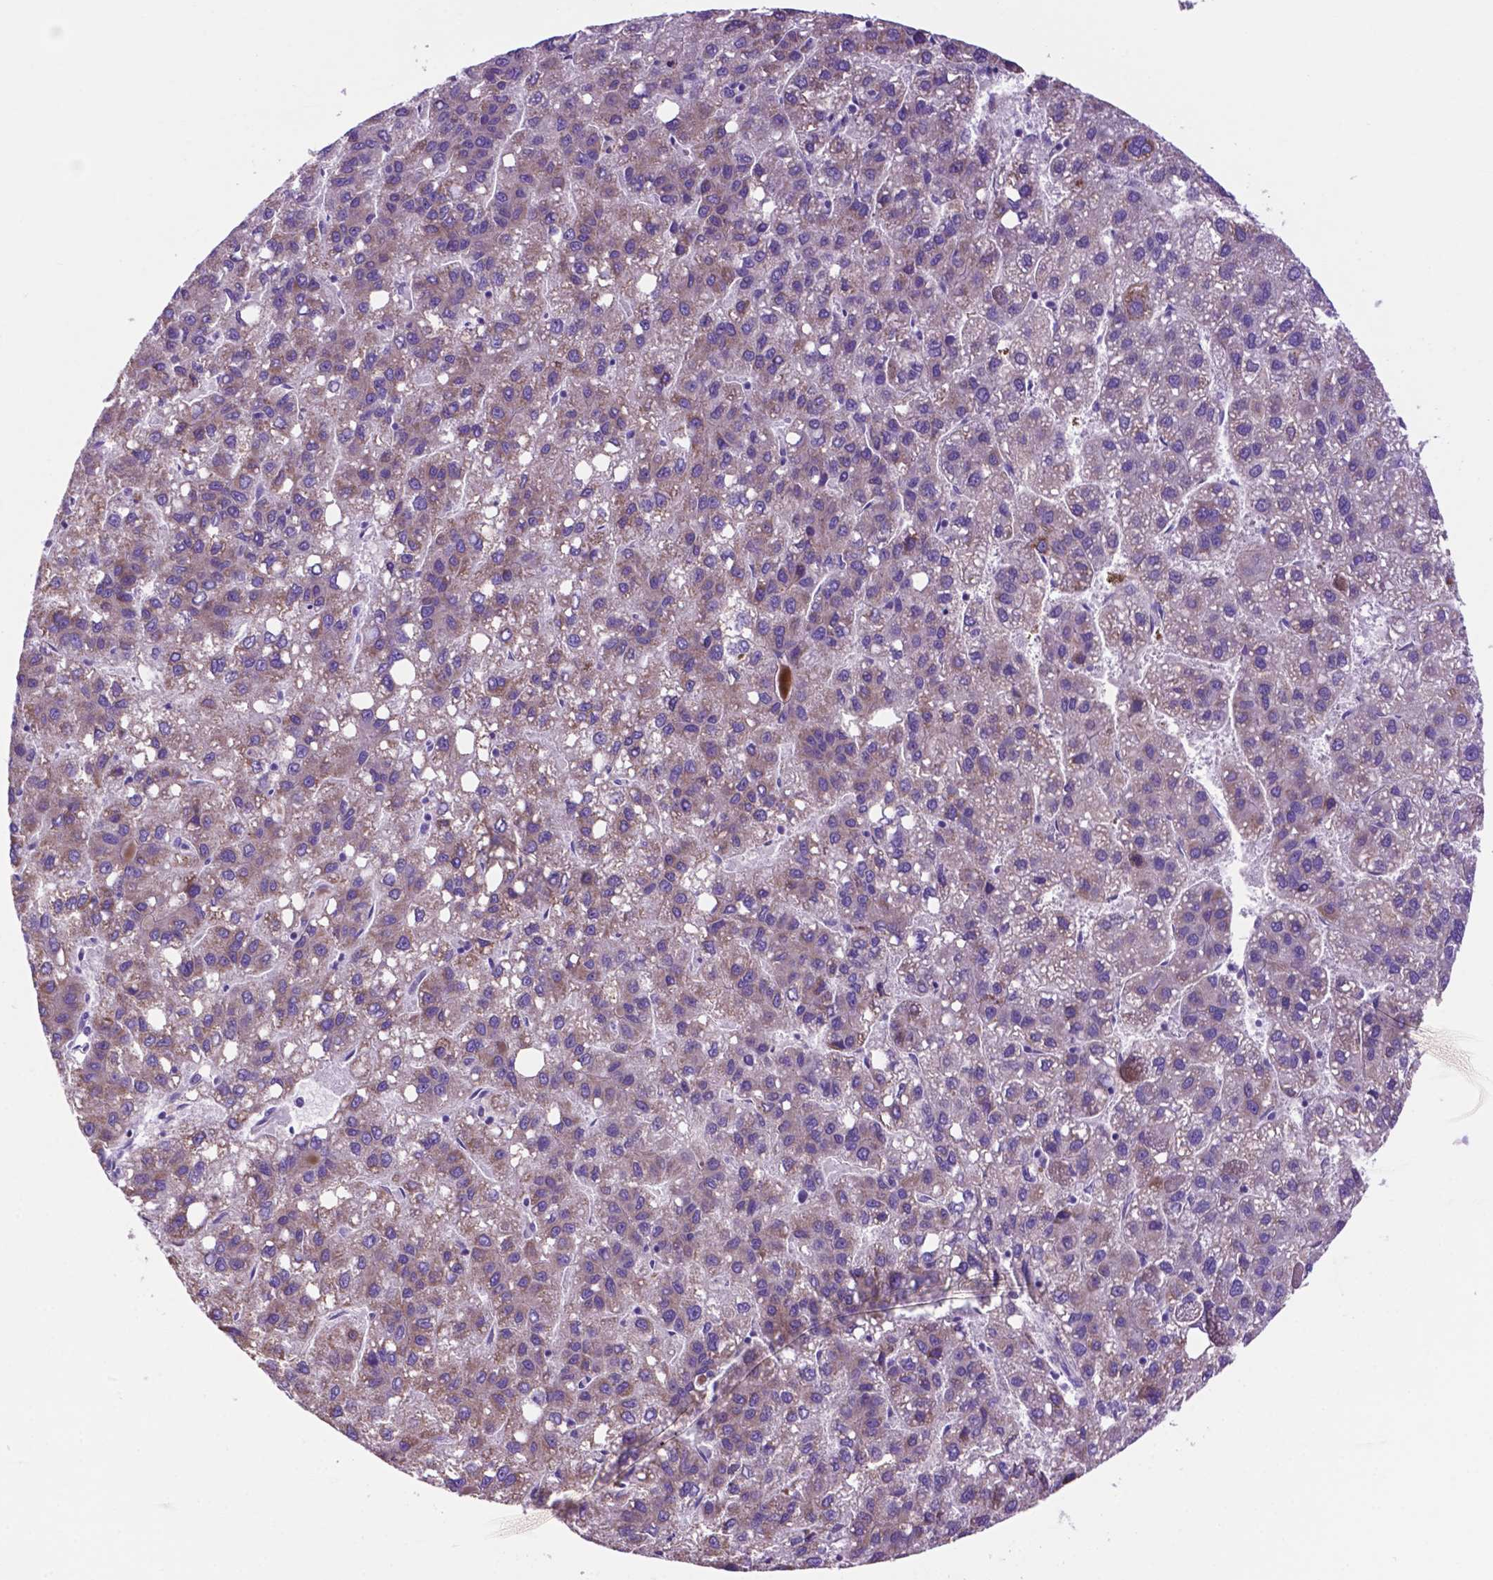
{"staining": {"intensity": "weak", "quantity": "<25%", "location": "cytoplasmic/membranous"}, "tissue": "liver cancer", "cell_type": "Tumor cells", "image_type": "cancer", "snomed": [{"axis": "morphology", "description": "Carcinoma, Hepatocellular, NOS"}, {"axis": "topography", "description": "Liver"}], "caption": "Liver hepatocellular carcinoma was stained to show a protein in brown. There is no significant staining in tumor cells.", "gene": "TMEM121B", "patient": {"sex": "female", "age": 82}}